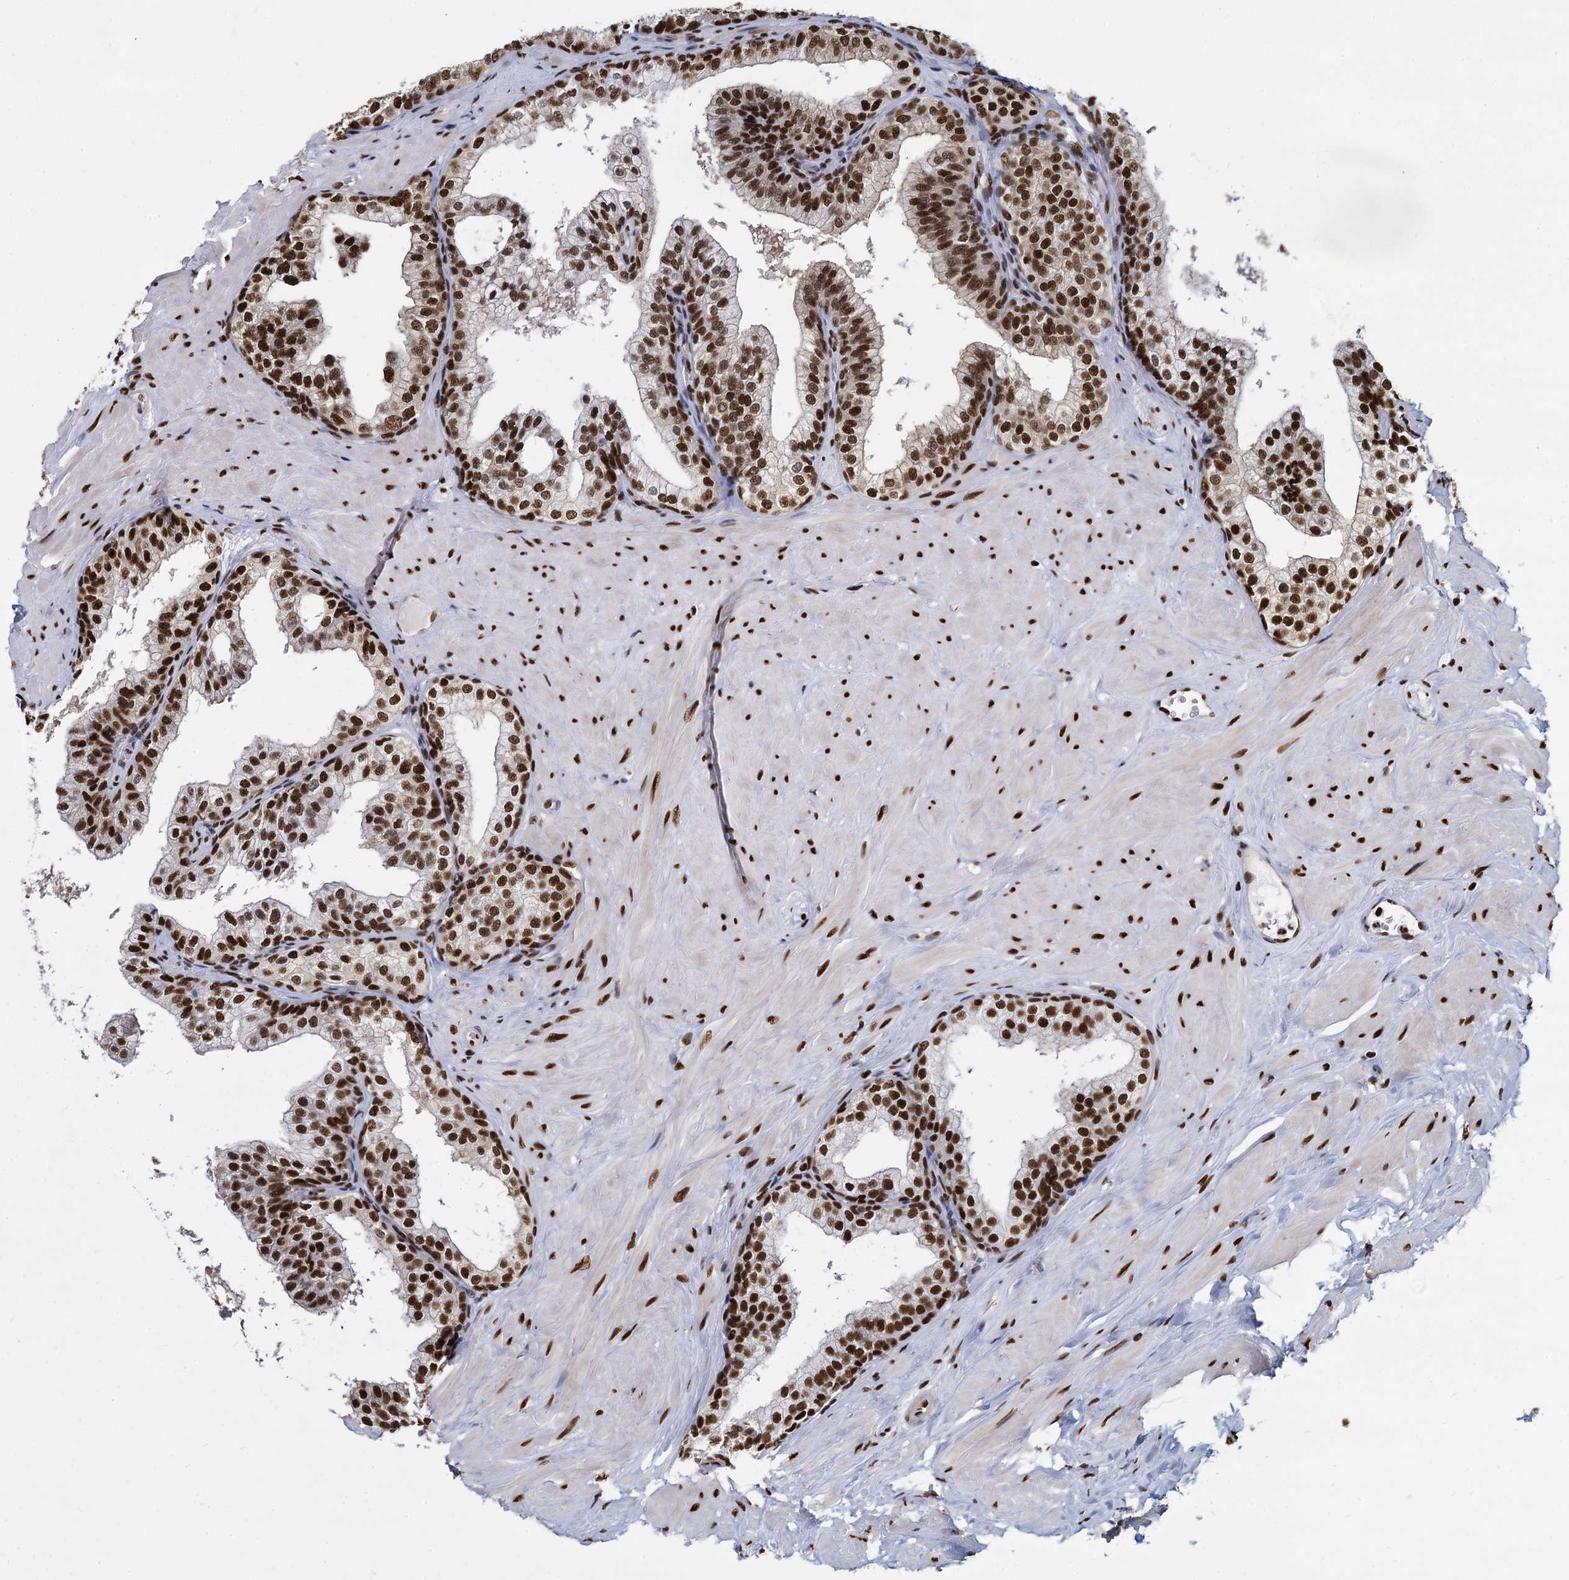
{"staining": {"intensity": "strong", "quantity": ">75%", "location": "nuclear"}, "tissue": "prostate", "cell_type": "Glandular cells", "image_type": "normal", "snomed": [{"axis": "morphology", "description": "Normal tissue, NOS"}, {"axis": "topography", "description": "Prostate"}], "caption": "IHC staining of unremarkable prostate, which reveals high levels of strong nuclear expression in approximately >75% of glandular cells indicating strong nuclear protein positivity. The staining was performed using DAB (3,3'-diaminobenzidine) (brown) for protein detection and nuclei were counterstained in hematoxylin (blue).", "gene": "DCPS", "patient": {"sex": "male", "age": 60}}